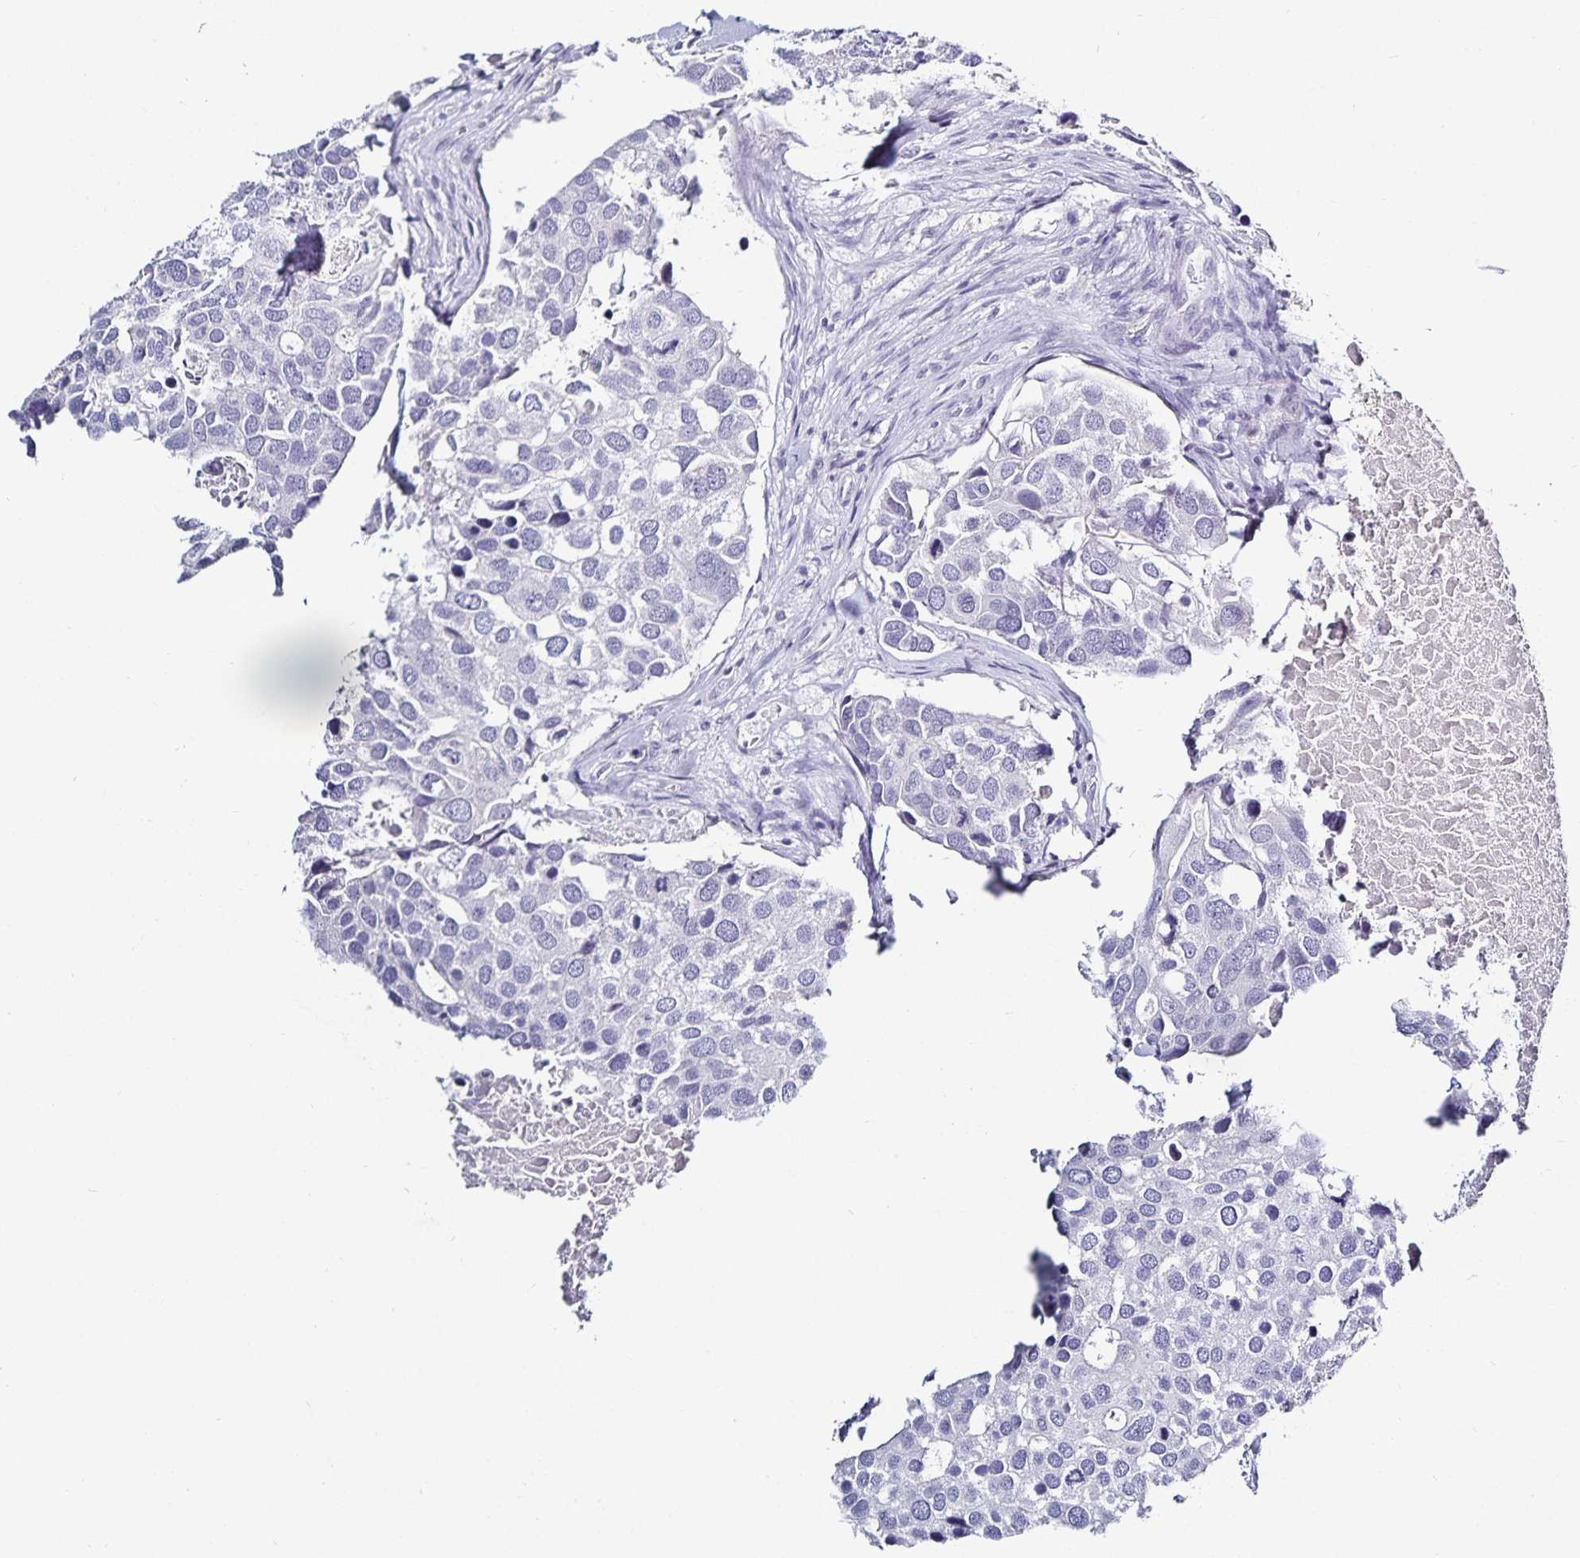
{"staining": {"intensity": "negative", "quantity": "none", "location": "none"}, "tissue": "breast cancer", "cell_type": "Tumor cells", "image_type": "cancer", "snomed": [{"axis": "morphology", "description": "Duct carcinoma"}, {"axis": "topography", "description": "Breast"}], "caption": "An image of breast cancer stained for a protein exhibits no brown staining in tumor cells. (Stains: DAB (3,3'-diaminobenzidine) immunohistochemistry (IHC) with hematoxylin counter stain, Microscopy: brightfield microscopy at high magnification).", "gene": "TTR", "patient": {"sex": "female", "age": 83}}